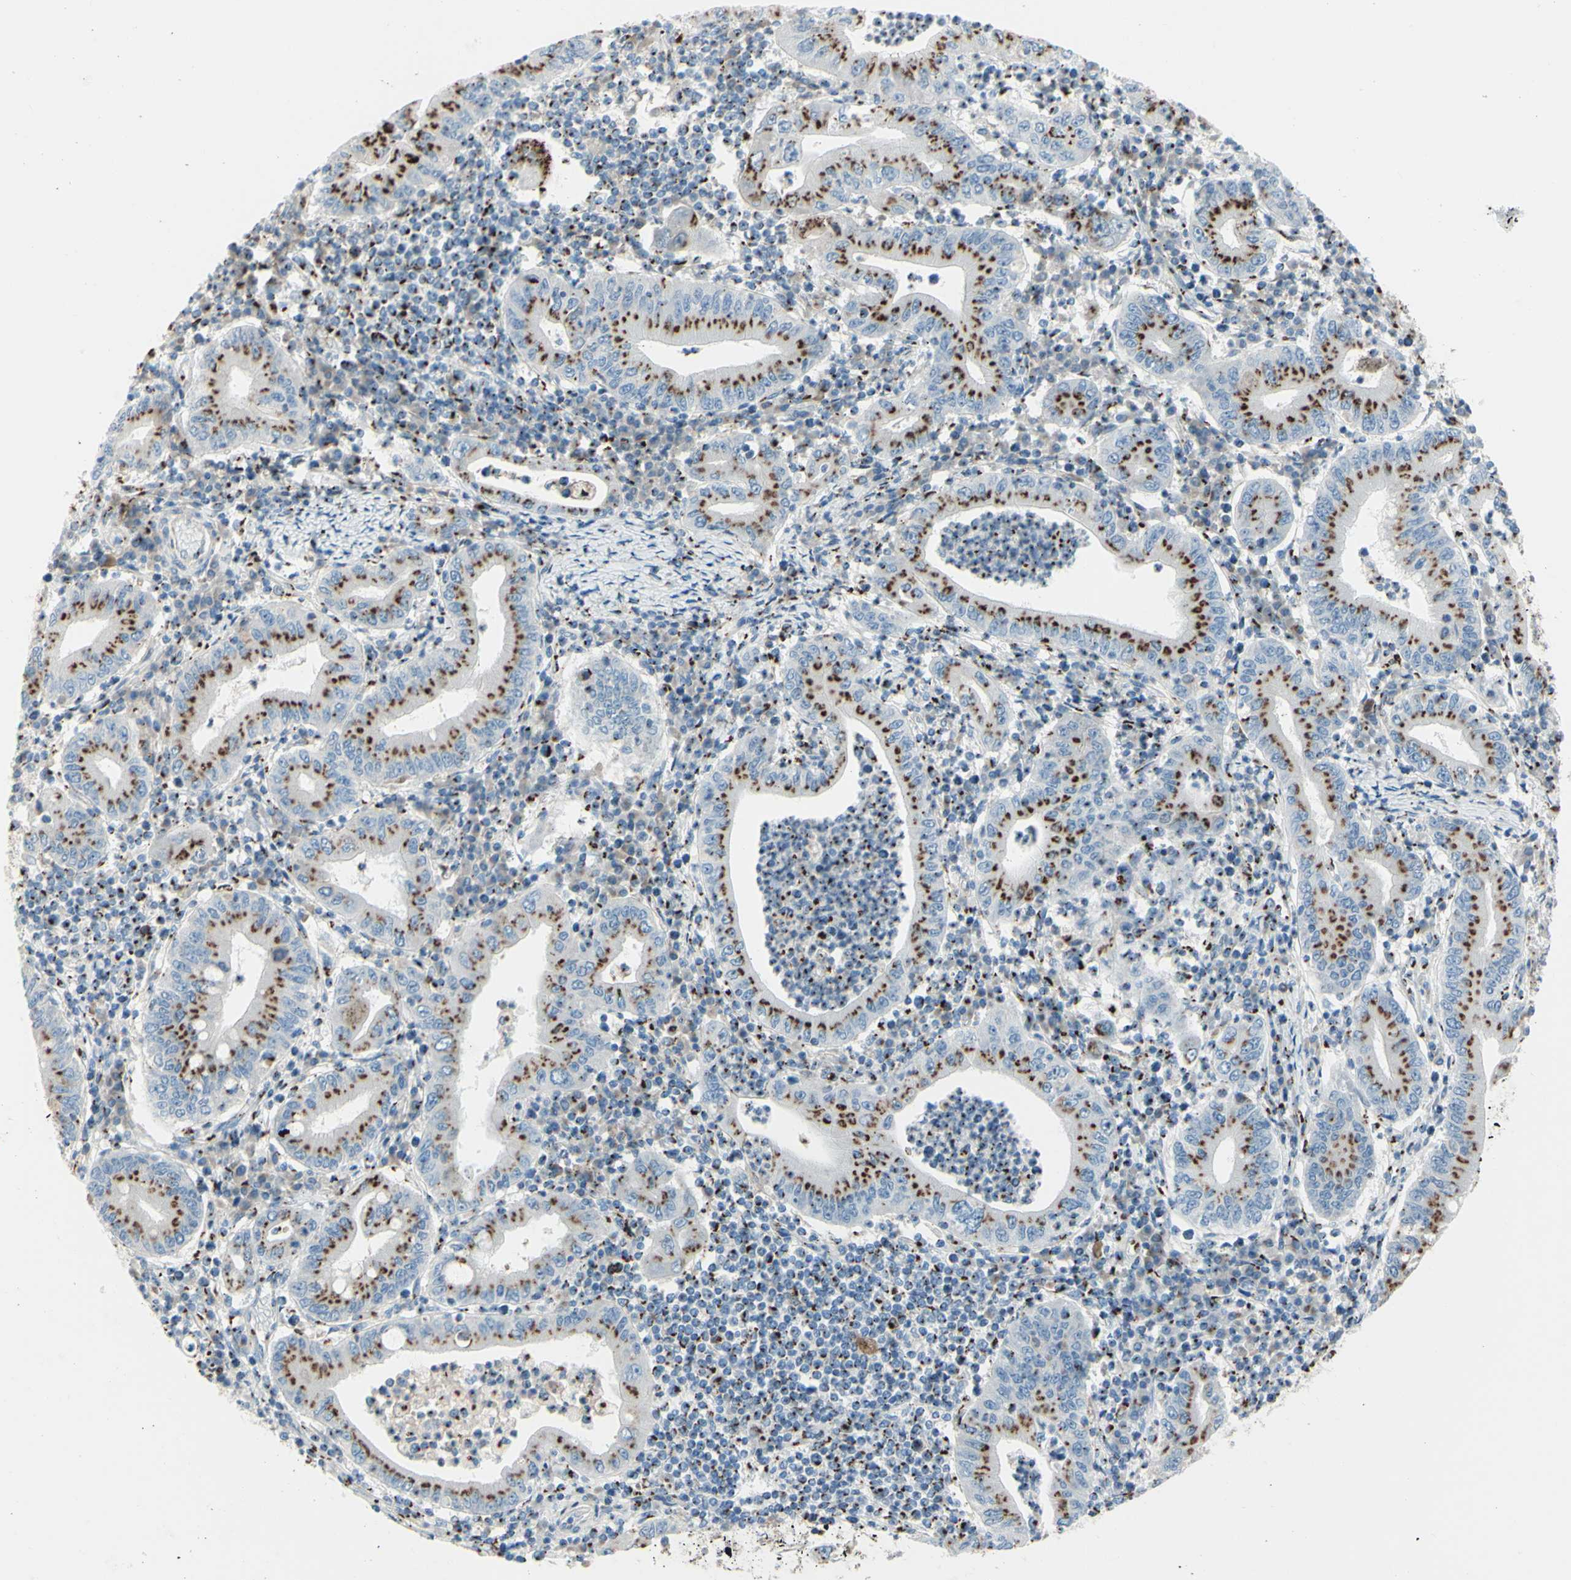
{"staining": {"intensity": "strong", "quantity": ">75%", "location": "cytoplasmic/membranous"}, "tissue": "stomach cancer", "cell_type": "Tumor cells", "image_type": "cancer", "snomed": [{"axis": "morphology", "description": "Normal tissue, NOS"}, {"axis": "morphology", "description": "Adenocarcinoma, NOS"}, {"axis": "topography", "description": "Esophagus"}, {"axis": "topography", "description": "Stomach, upper"}, {"axis": "topography", "description": "Peripheral nerve tissue"}], "caption": "Immunohistochemistry image of stomach cancer stained for a protein (brown), which demonstrates high levels of strong cytoplasmic/membranous positivity in about >75% of tumor cells.", "gene": "B4GALT1", "patient": {"sex": "male", "age": 62}}